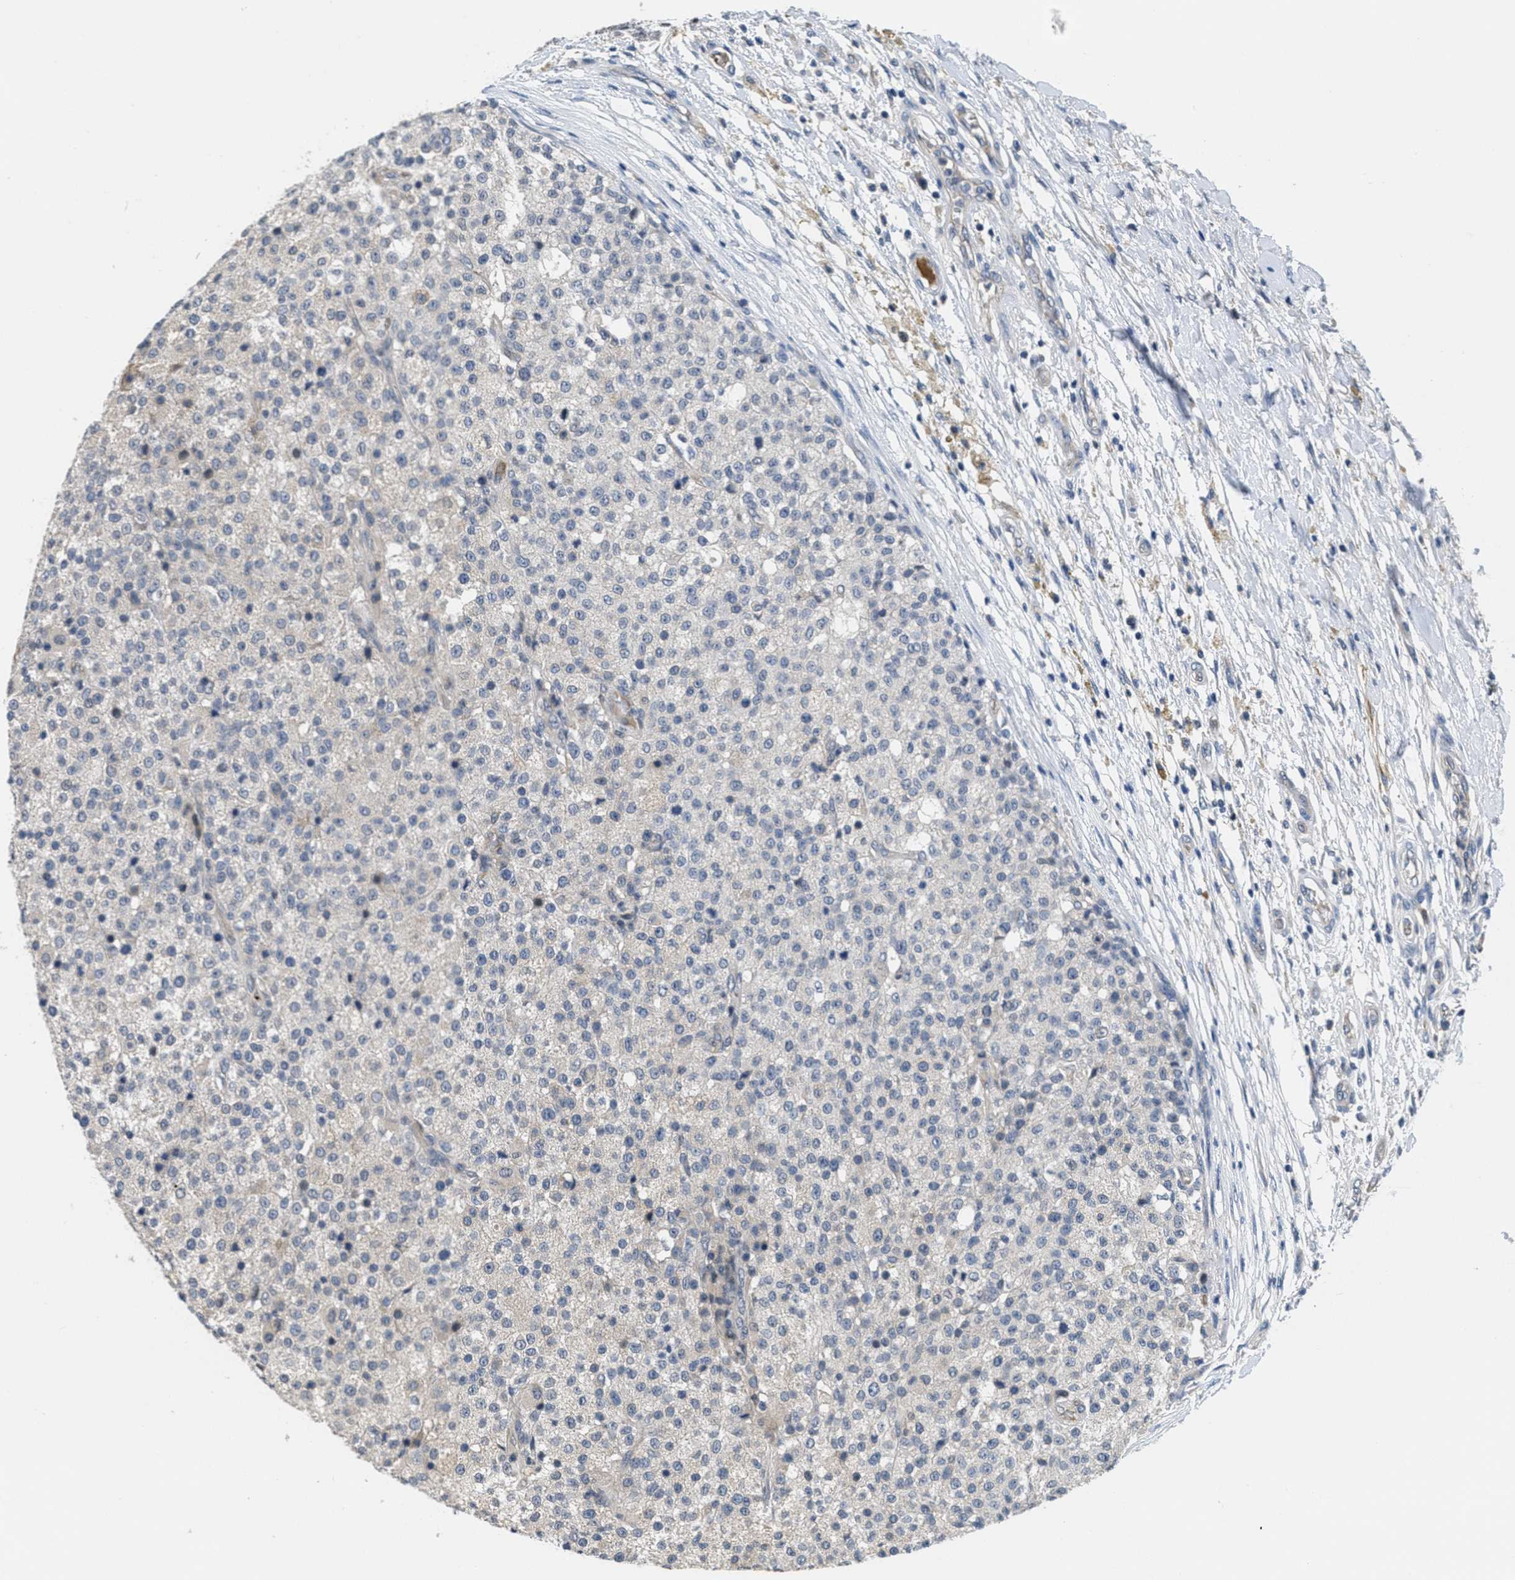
{"staining": {"intensity": "negative", "quantity": "none", "location": "none"}, "tissue": "testis cancer", "cell_type": "Tumor cells", "image_type": "cancer", "snomed": [{"axis": "morphology", "description": "Seminoma, NOS"}, {"axis": "topography", "description": "Testis"}], "caption": "The photomicrograph shows no staining of tumor cells in testis seminoma. (Stains: DAB IHC with hematoxylin counter stain, Microscopy: brightfield microscopy at high magnification).", "gene": "ANGPT1", "patient": {"sex": "male", "age": 59}}